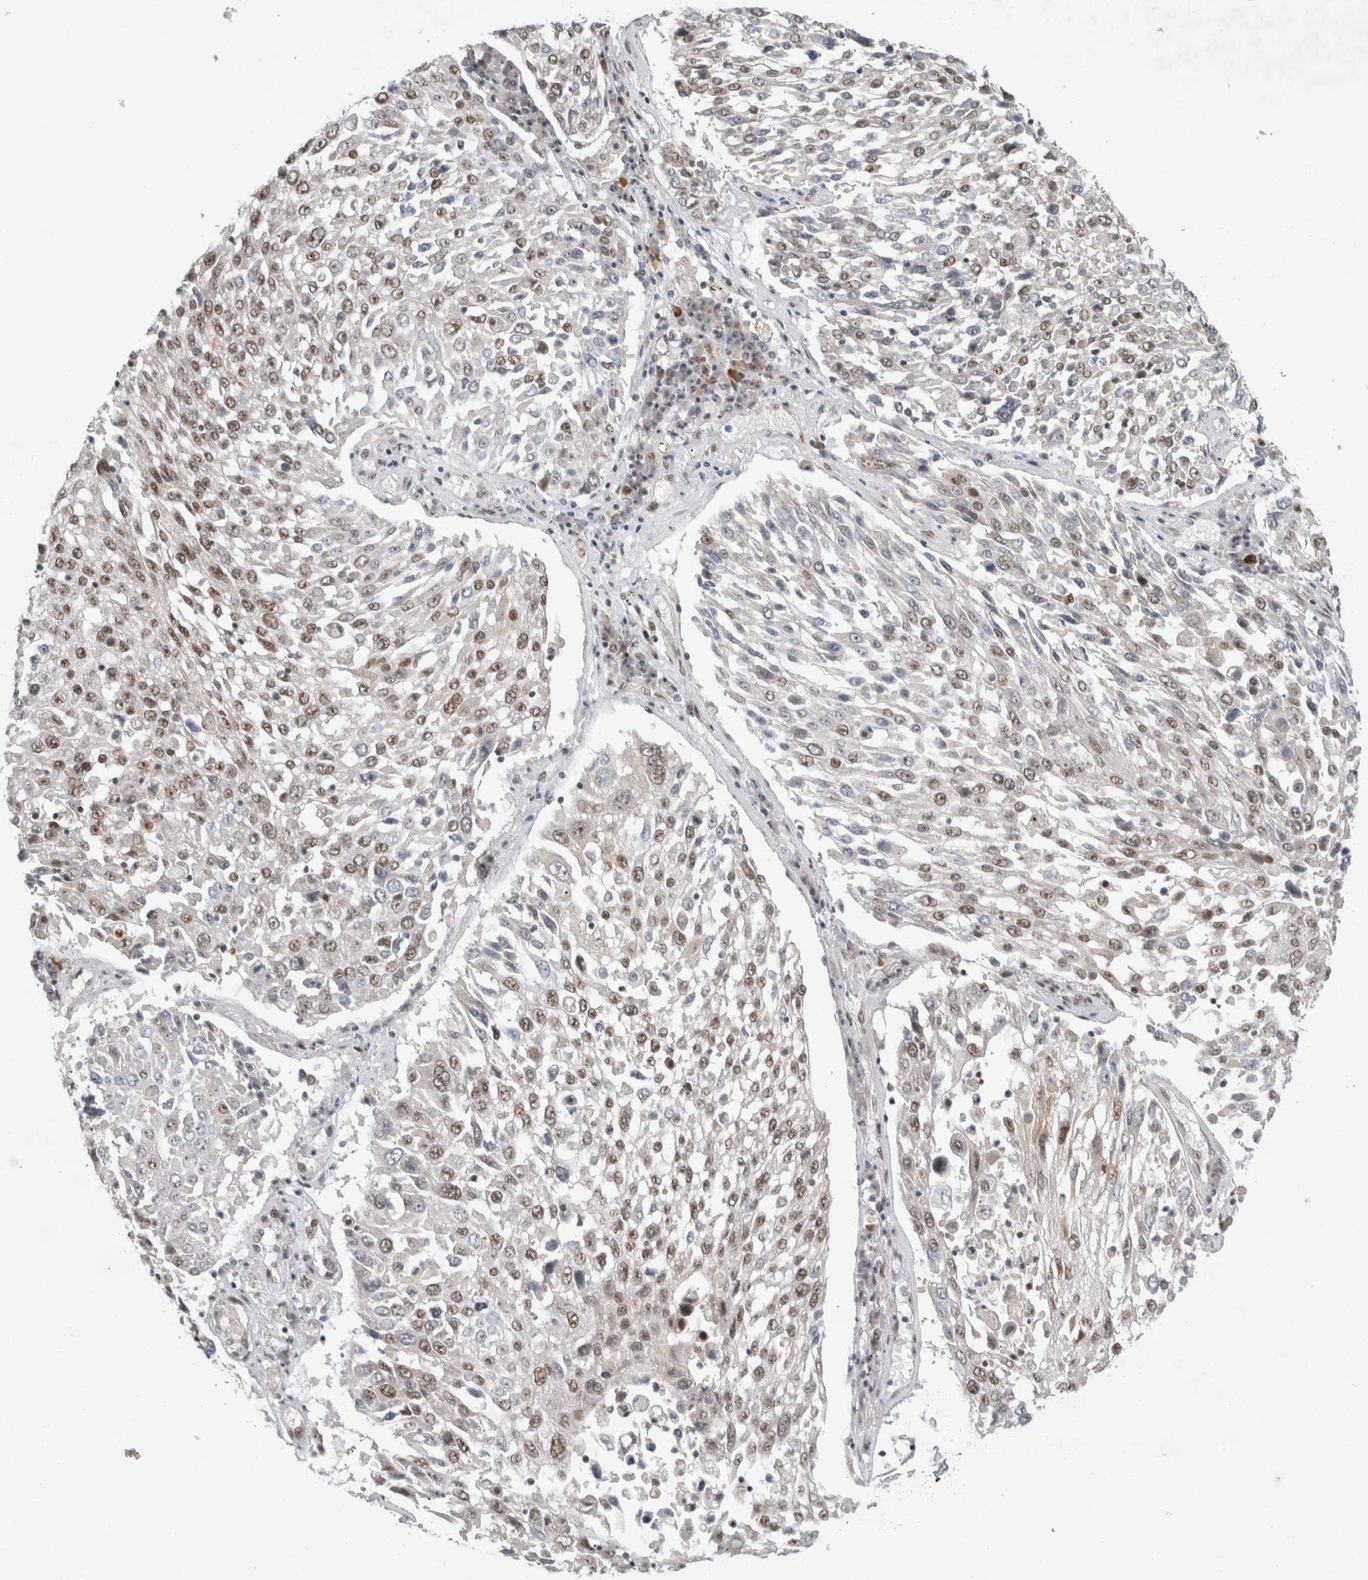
{"staining": {"intensity": "moderate", "quantity": ">75%", "location": "nuclear"}, "tissue": "lung cancer", "cell_type": "Tumor cells", "image_type": "cancer", "snomed": [{"axis": "morphology", "description": "Squamous cell carcinoma, NOS"}, {"axis": "topography", "description": "Lung"}], "caption": "Tumor cells display moderate nuclear positivity in about >75% of cells in lung cancer (squamous cell carcinoma).", "gene": "HESX1", "patient": {"sex": "male", "age": 65}}